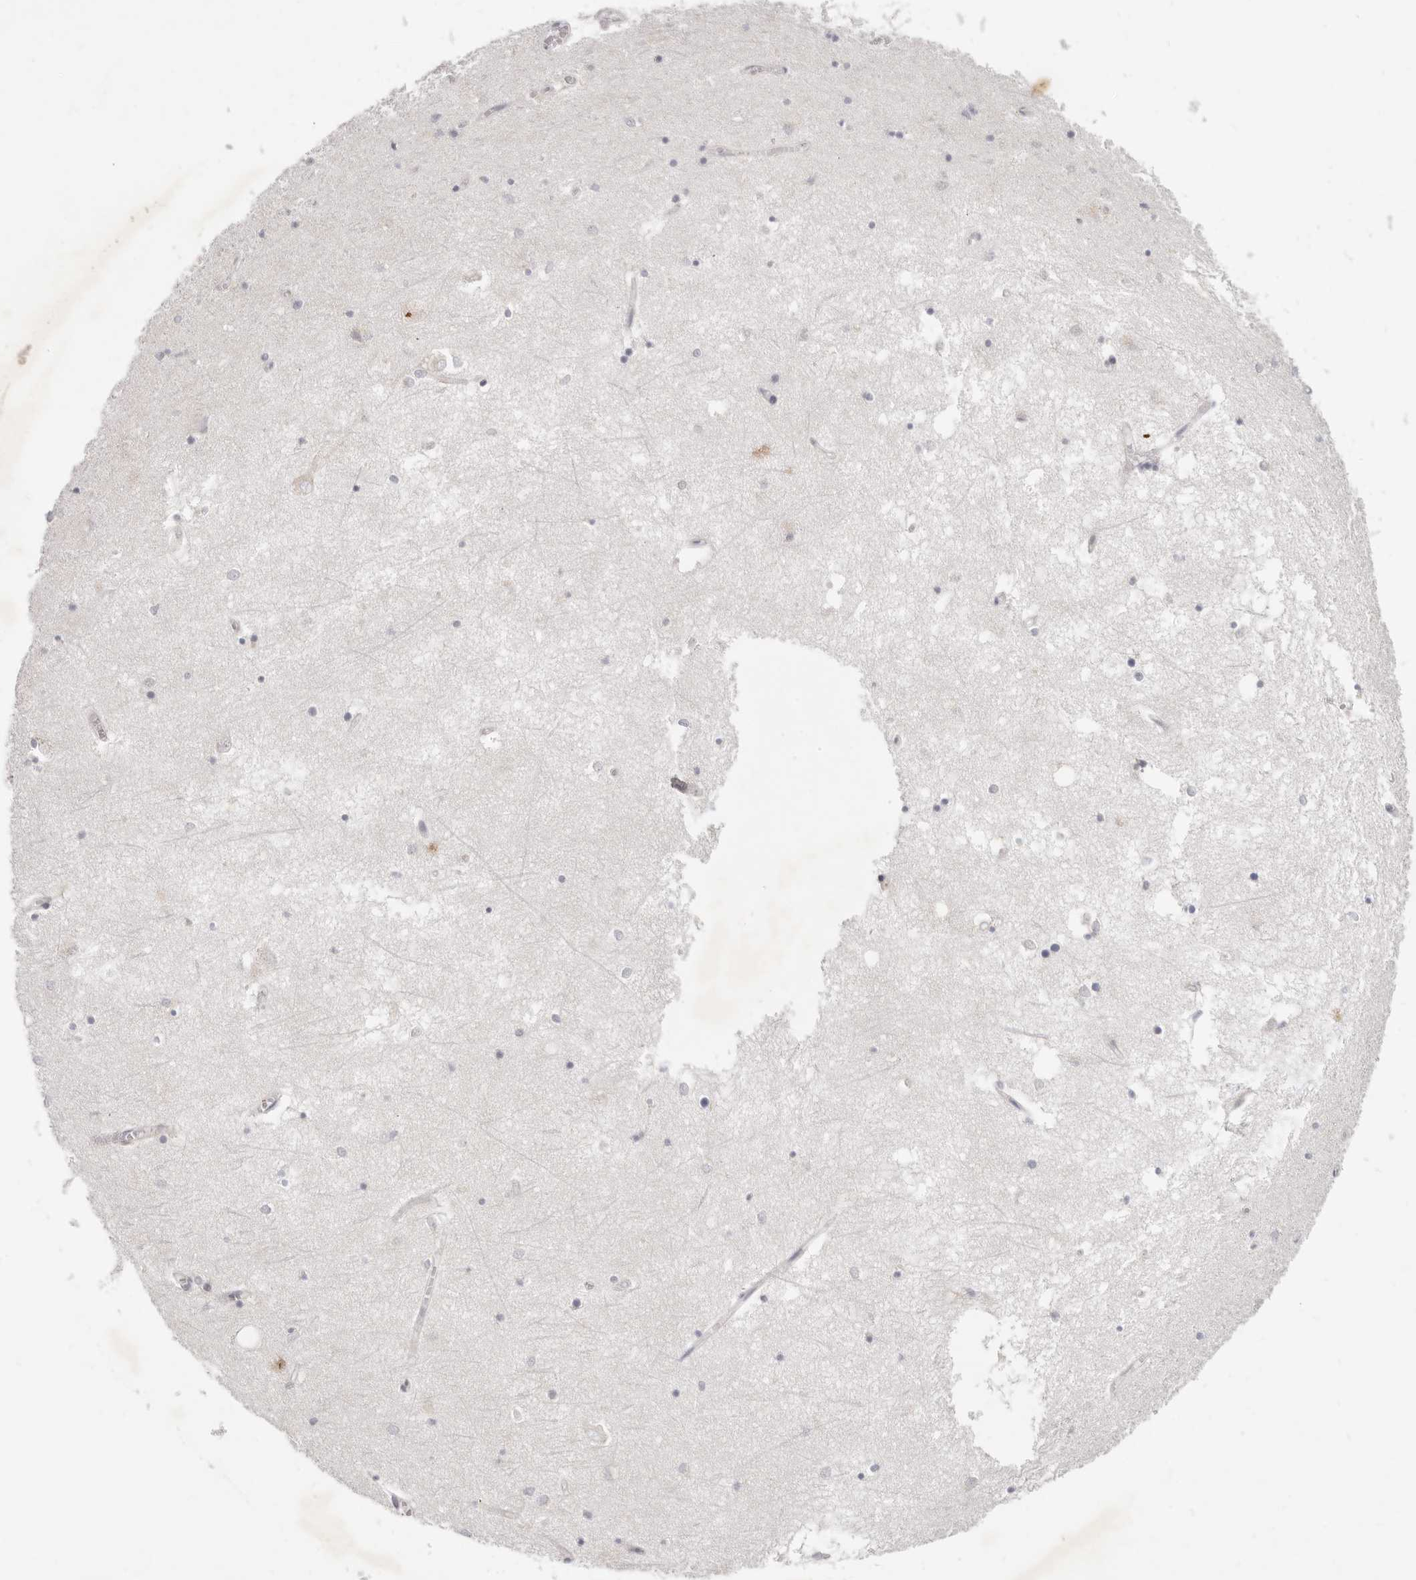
{"staining": {"intensity": "negative", "quantity": "none", "location": "none"}, "tissue": "hippocampus", "cell_type": "Glial cells", "image_type": "normal", "snomed": [{"axis": "morphology", "description": "Normal tissue, NOS"}, {"axis": "topography", "description": "Hippocampus"}], "caption": "An IHC photomicrograph of benign hippocampus is shown. There is no staining in glial cells of hippocampus.", "gene": "TFB2M", "patient": {"sex": "male", "age": 70}}